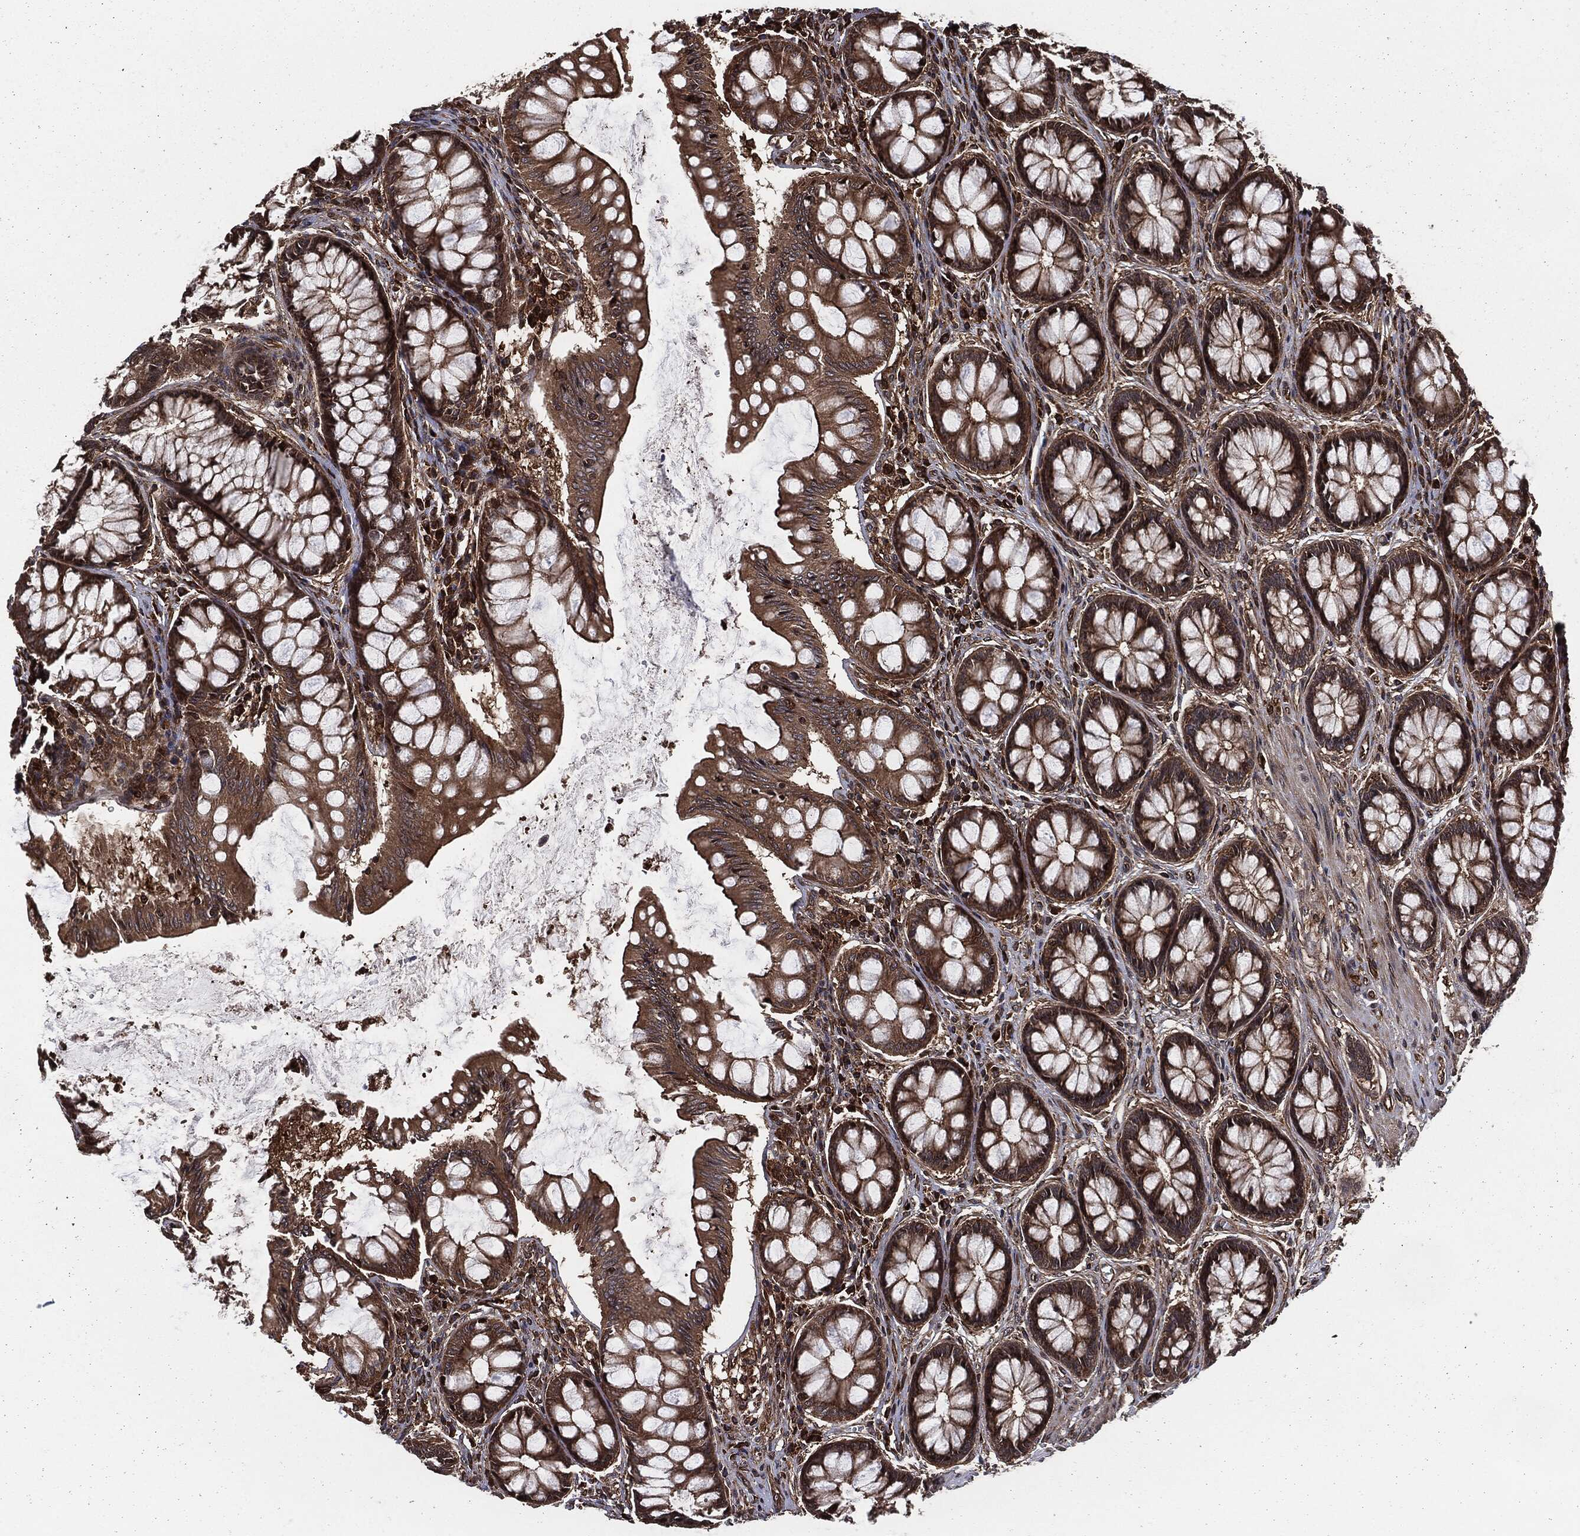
{"staining": {"intensity": "moderate", "quantity": ">75%", "location": "cytoplasmic/membranous"}, "tissue": "colon", "cell_type": "Endothelial cells", "image_type": "normal", "snomed": [{"axis": "morphology", "description": "Normal tissue, NOS"}, {"axis": "topography", "description": "Colon"}], "caption": "Colon stained with immunohistochemistry displays moderate cytoplasmic/membranous expression in about >75% of endothelial cells.", "gene": "RAP1GDS1", "patient": {"sex": "female", "age": 65}}